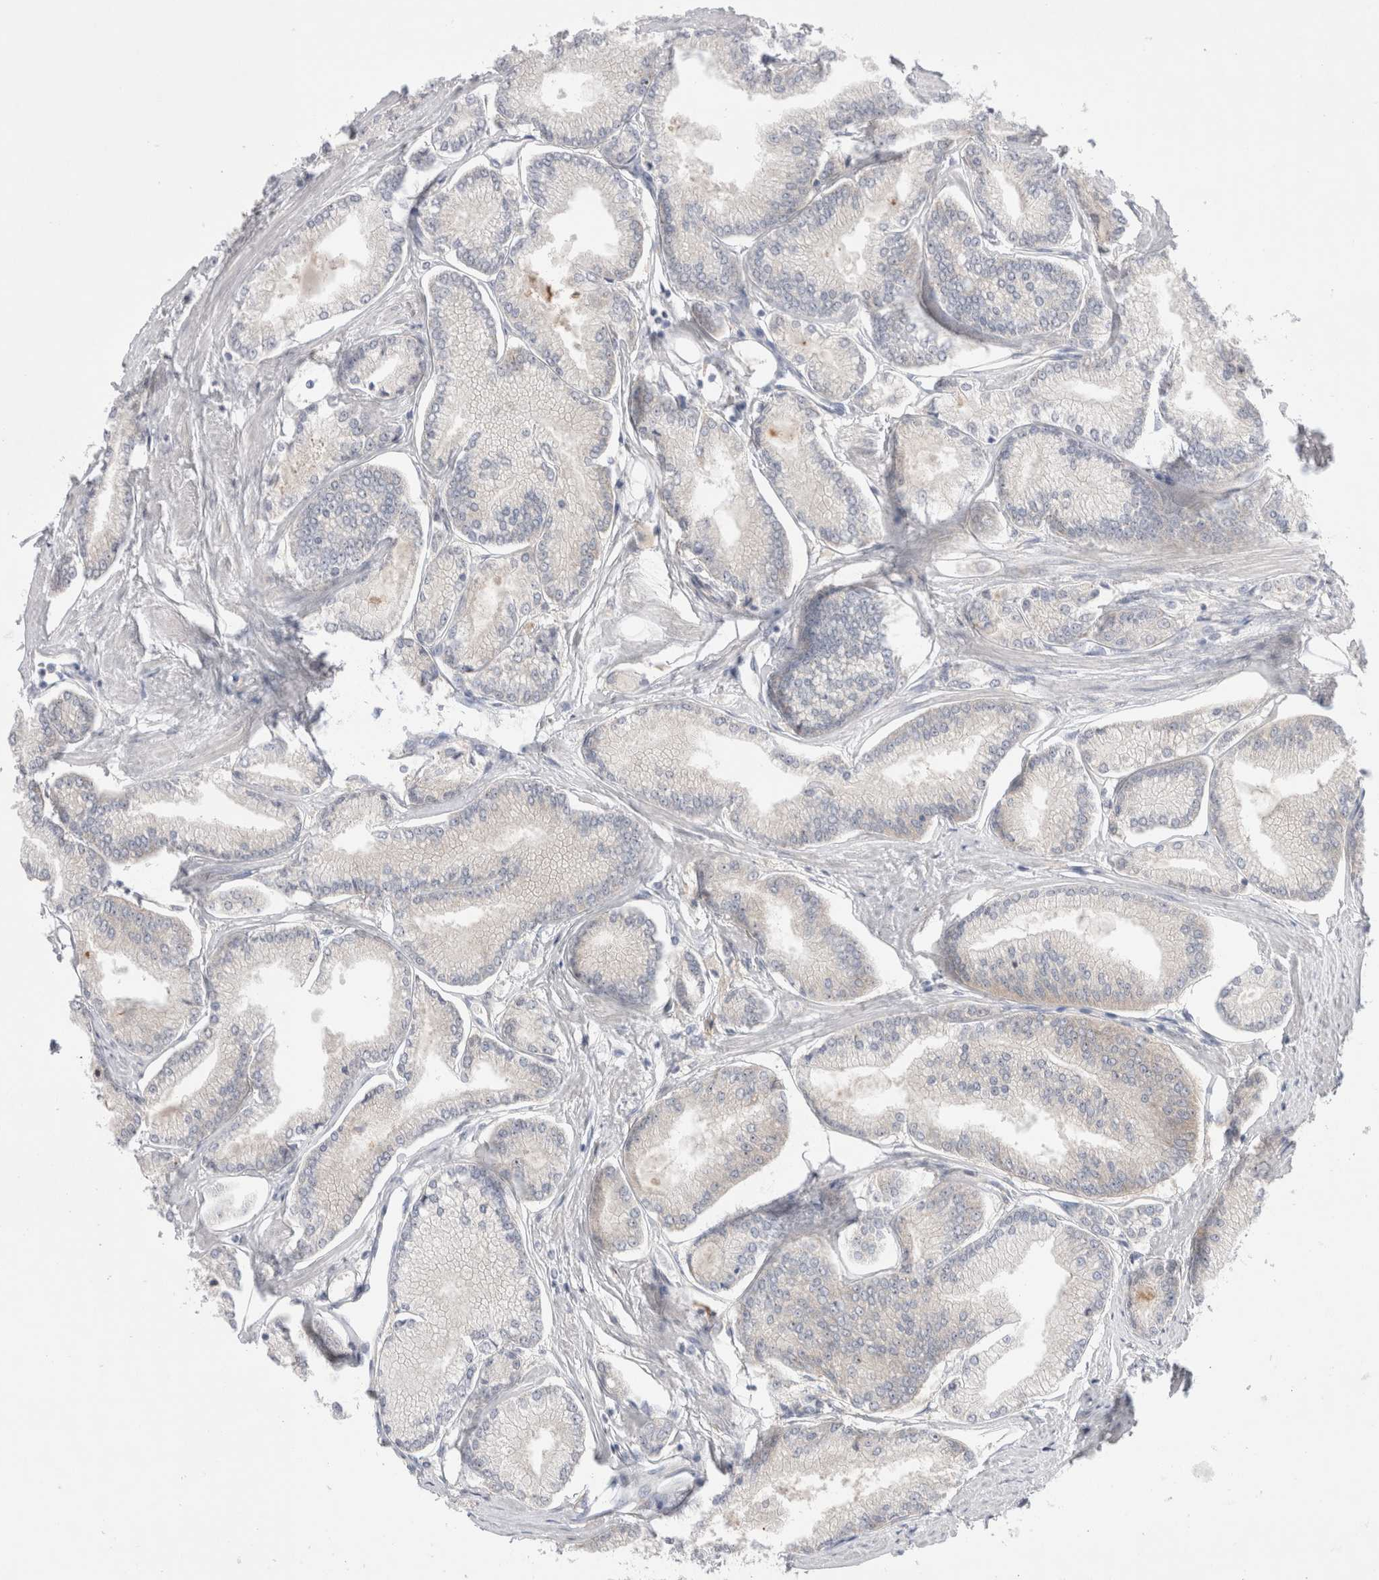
{"staining": {"intensity": "negative", "quantity": "none", "location": "none"}, "tissue": "prostate cancer", "cell_type": "Tumor cells", "image_type": "cancer", "snomed": [{"axis": "morphology", "description": "Adenocarcinoma, Low grade"}, {"axis": "topography", "description": "Prostate"}], "caption": "DAB immunohistochemical staining of human prostate cancer reveals no significant expression in tumor cells.", "gene": "RBM12B", "patient": {"sex": "male", "age": 52}}